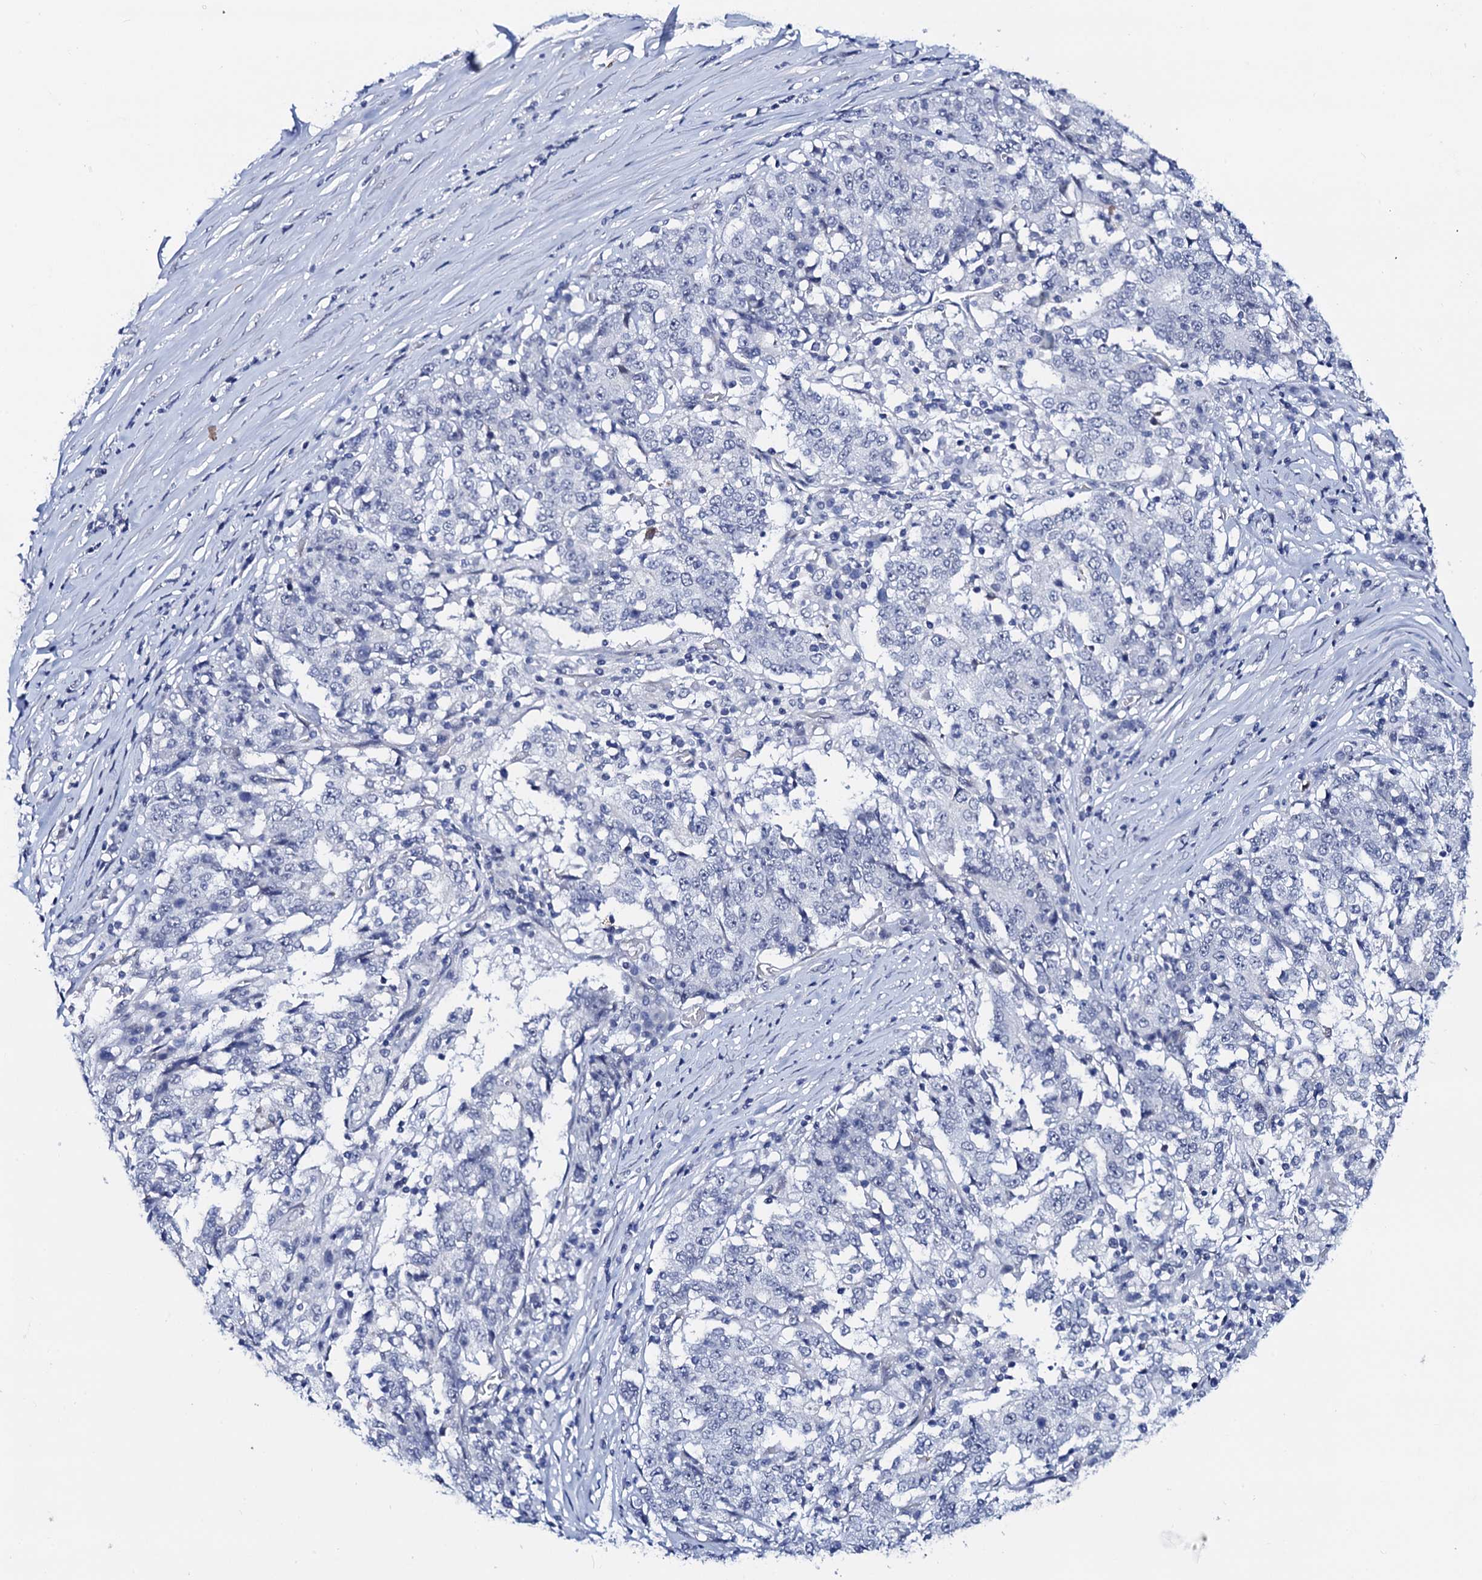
{"staining": {"intensity": "negative", "quantity": "none", "location": "none"}, "tissue": "stomach cancer", "cell_type": "Tumor cells", "image_type": "cancer", "snomed": [{"axis": "morphology", "description": "Adenocarcinoma, NOS"}, {"axis": "topography", "description": "Stomach"}], "caption": "The micrograph displays no staining of tumor cells in stomach cancer (adenocarcinoma).", "gene": "C16orf87", "patient": {"sex": "male", "age": 59}}